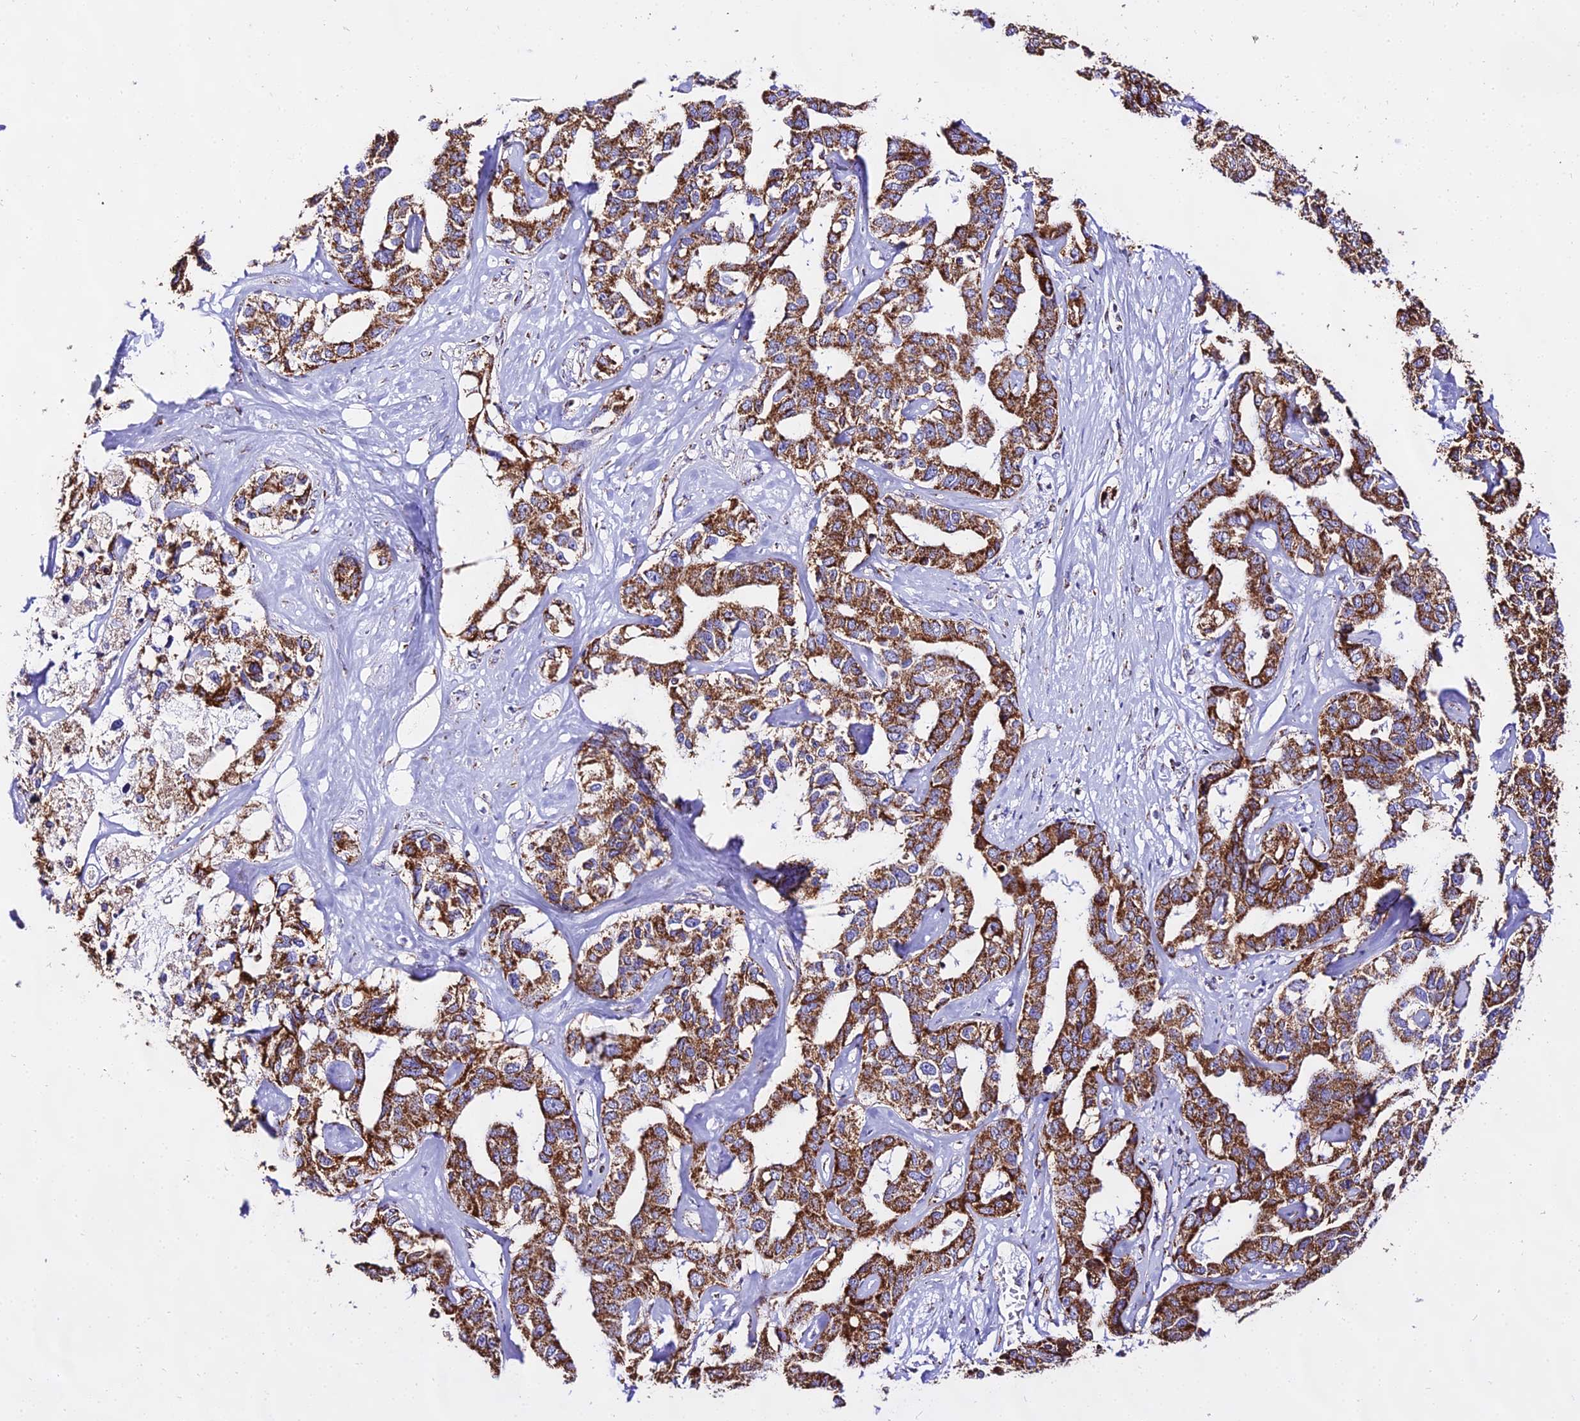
{"staining": {"intensity": "strong", "quantity": ">75%", "location": "cytoplasmic/membranous"}, "tissue": "liver cancer", "cell_type": "Tumor cells", "image_type": "cancer", "snomed": [{"axis": "morphology", "description": "Cholangiocarcinoma"}, {"axis": "topography", "description": "Liver"}], "caption": "The micrograph demonstrates a brown stain indicating the presence of a protein in the cytoplasmic/membranous of tumor cells in cholangiocarcinoma (liver). (brown staining indicates protein expression, while blue staining denotes nuclei).", "gene": "ATP5PD", "patient": {"sex": "male", "age": 59}}